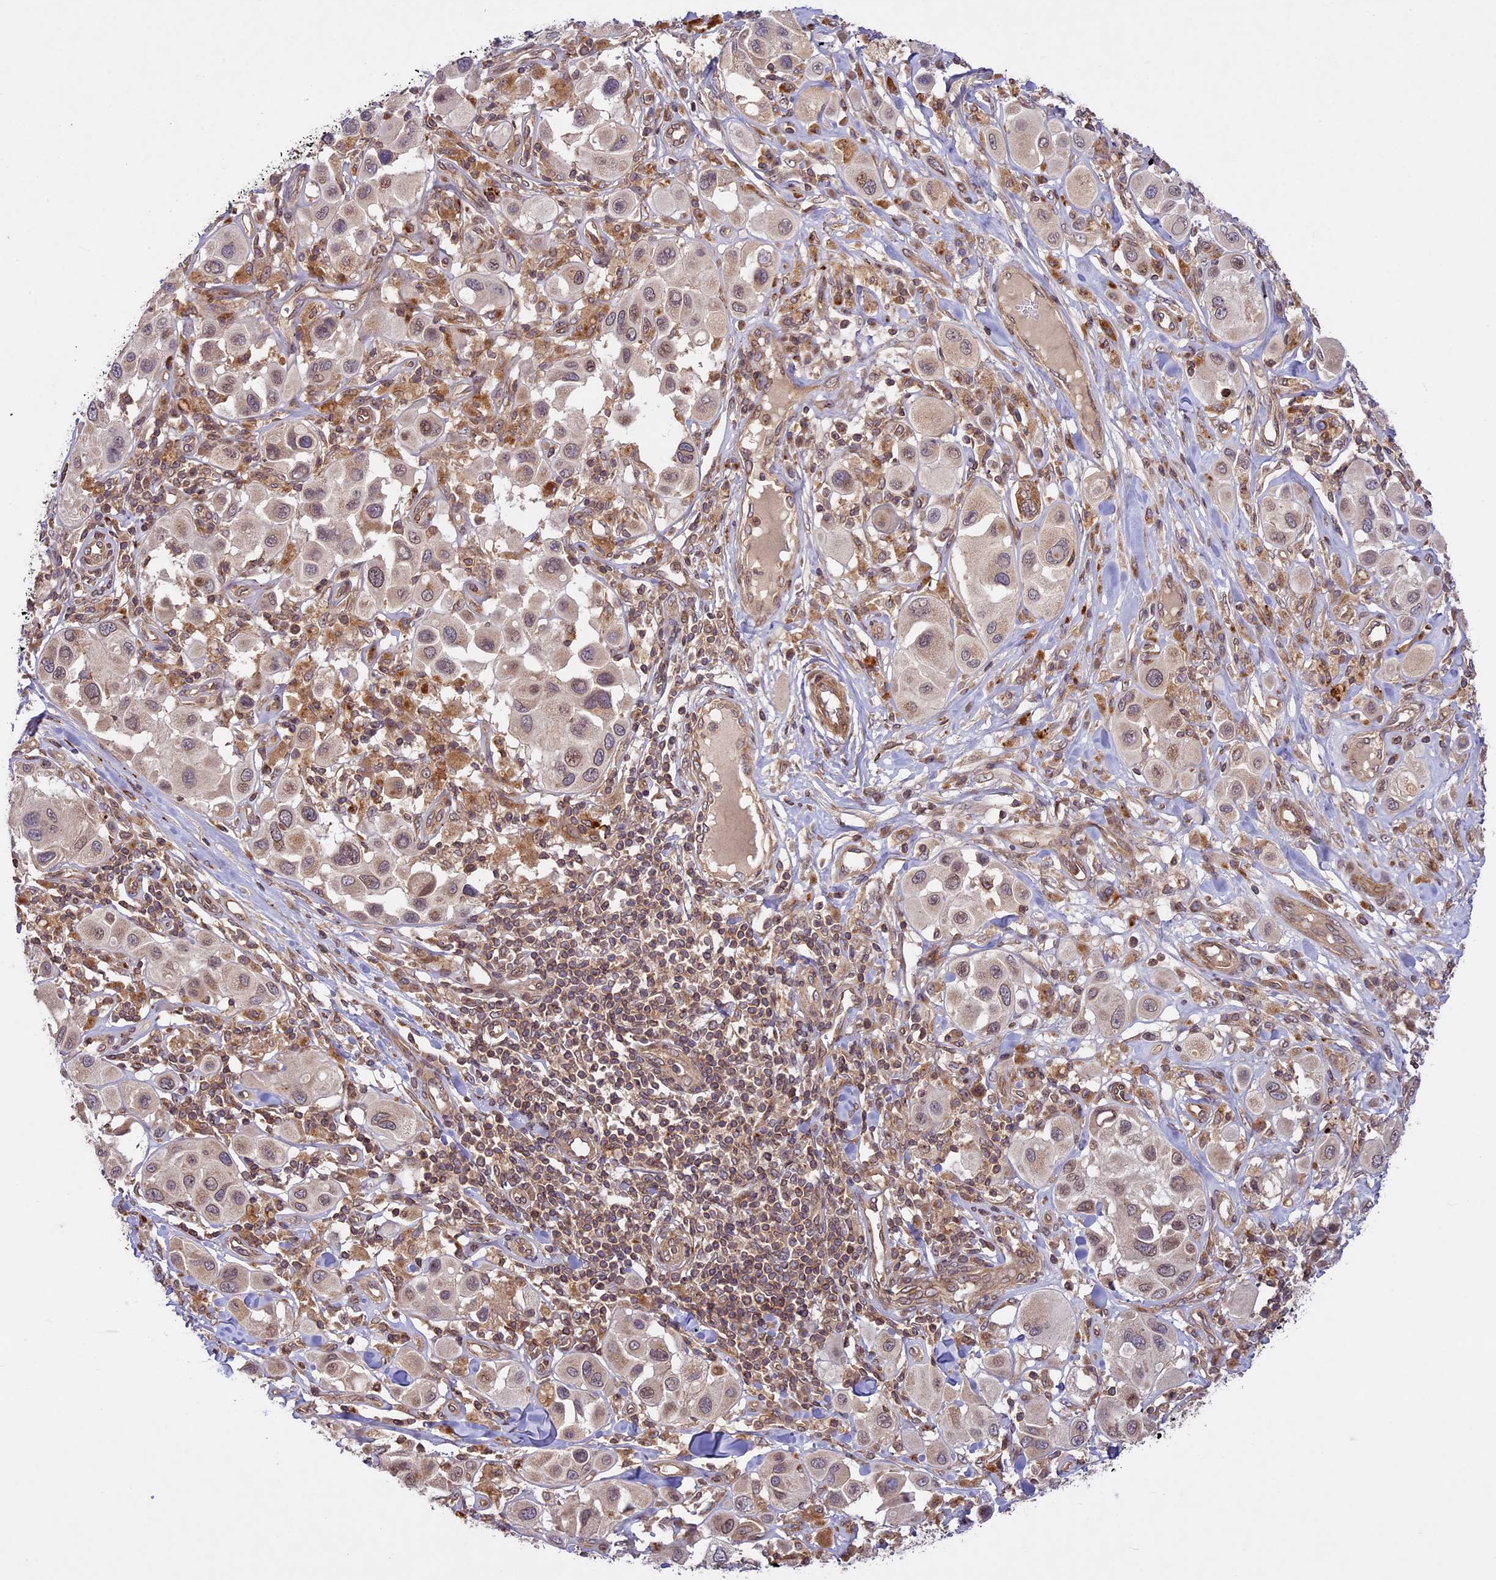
{"staining": {"intensity": "weak", "quantity": "<25%", "location": "nuclear"}, "tissue": "melanoma", "cell_type": "Tumor cells", "image_type": "cancer", "snomed": [{"axis": "morphology", "description": "Malignant melanoma, Metastatic site"}, {"axis": "topography", "description": "Skin"}], "caption": "Malignant melanoma (metastatic site) was stained to show a protein in brown. There is no significant staining in tumor cells.", "gene": "DGKH", "patient": {"sex": "male", "age": 41}}